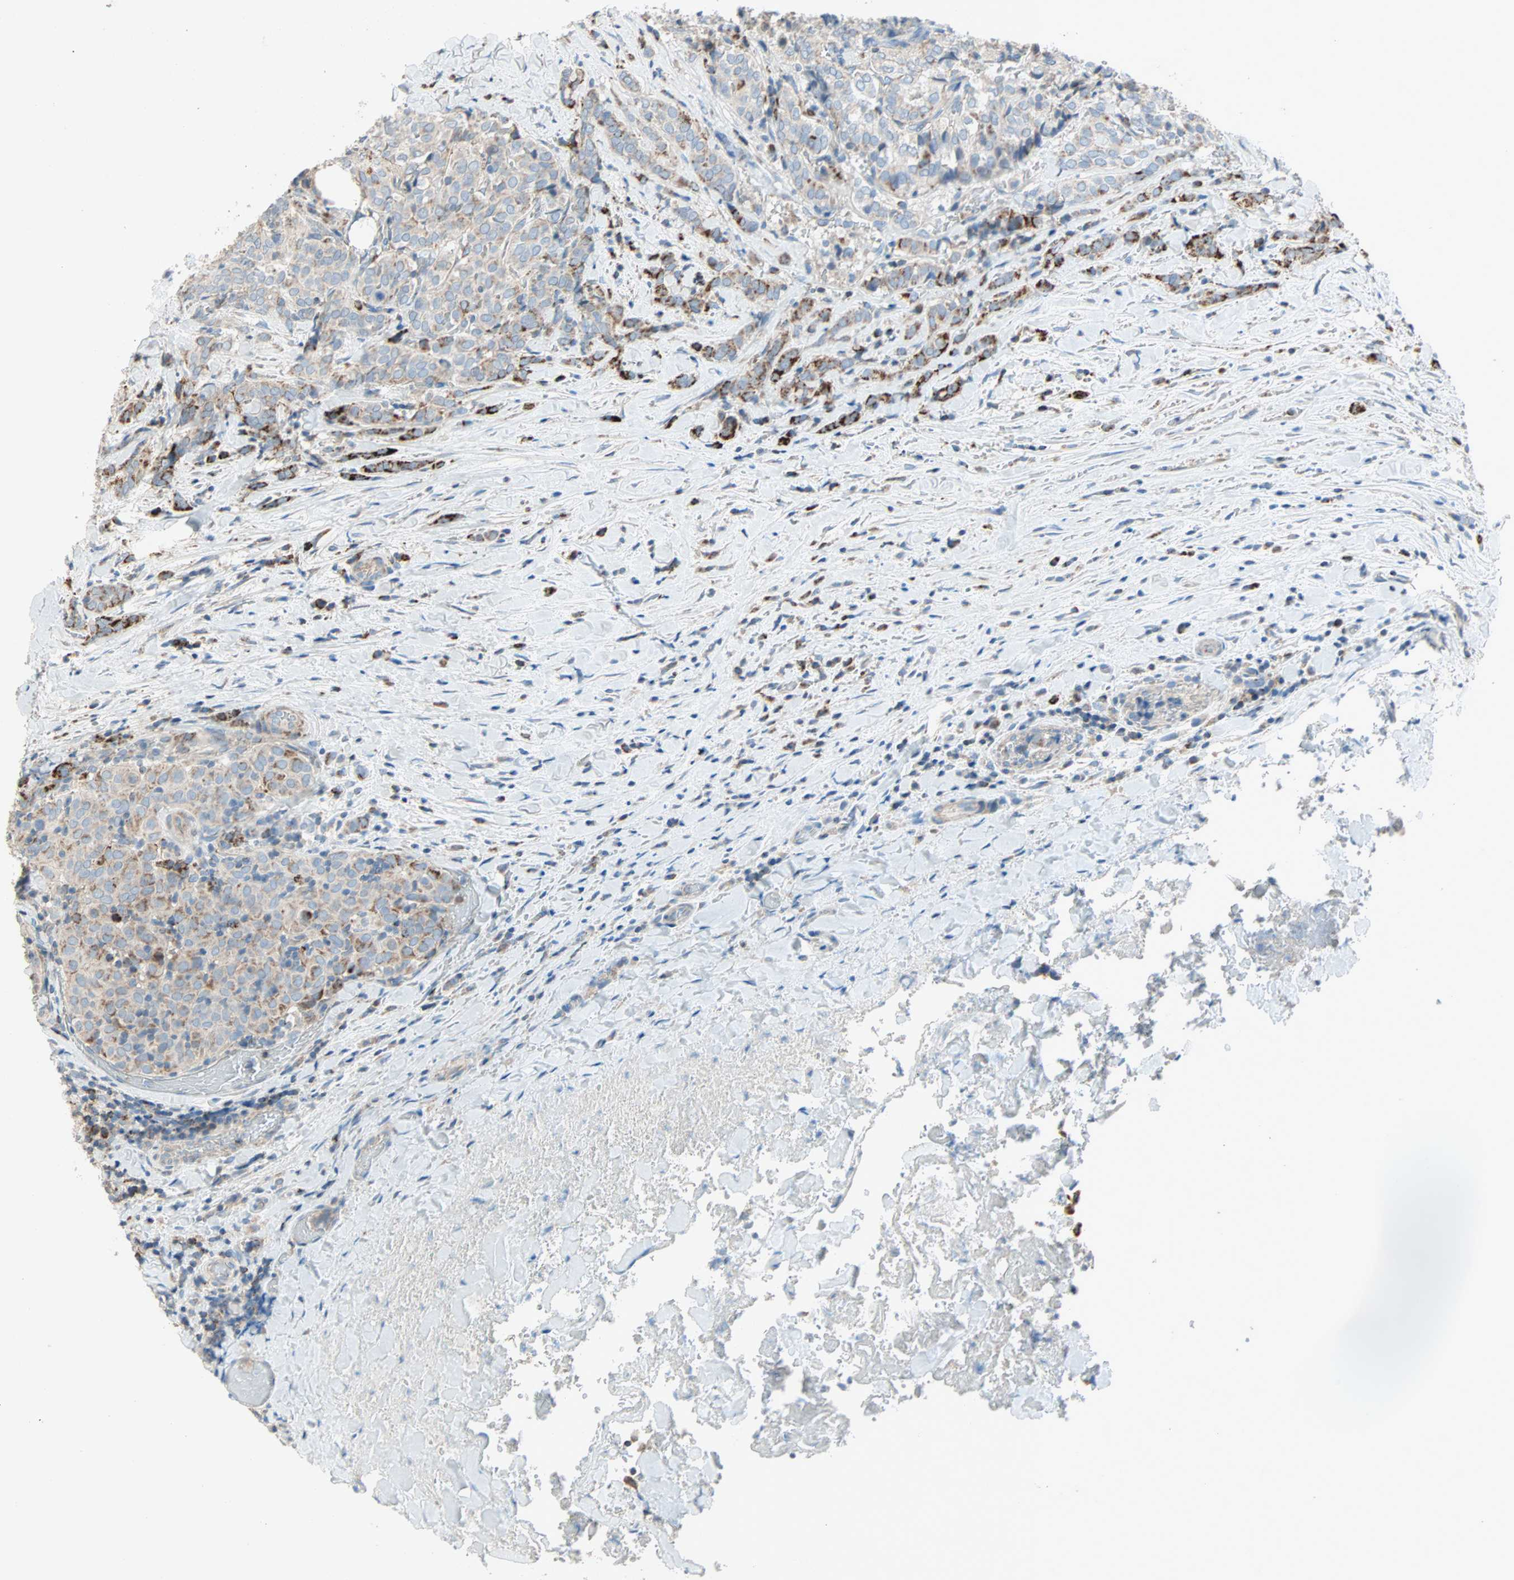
{"staining": {"intensity": "moderate", "quantity": "<25%", "location": "cytoplasmic/membranous"}, "tissue": "thyroid cancer", "cell_type": "Tumor cells", "image_type": "cancer", "snomed": [{"axis": "morphology", "description": "Normal tissue, NOS"}, {"axis": "morphology", "description": "Papillary adenocarcinoma, NOS"}, {"axis": "topography", "description": "Thyroid gland"}], "caption": "Papillary adenocarcinoma (thyroid) stained for a protein exhibits moderate cytoplasmic/membranous positivity in tumor cells. The protein is stained brown, and the nuclei are stained in blue (DAB (3,3'-diaminobenzidine) IHC with brightfield microscopy, high magnification).", "gene": "ACVRL1", "patient": {"sex": "female", "age": 30}}